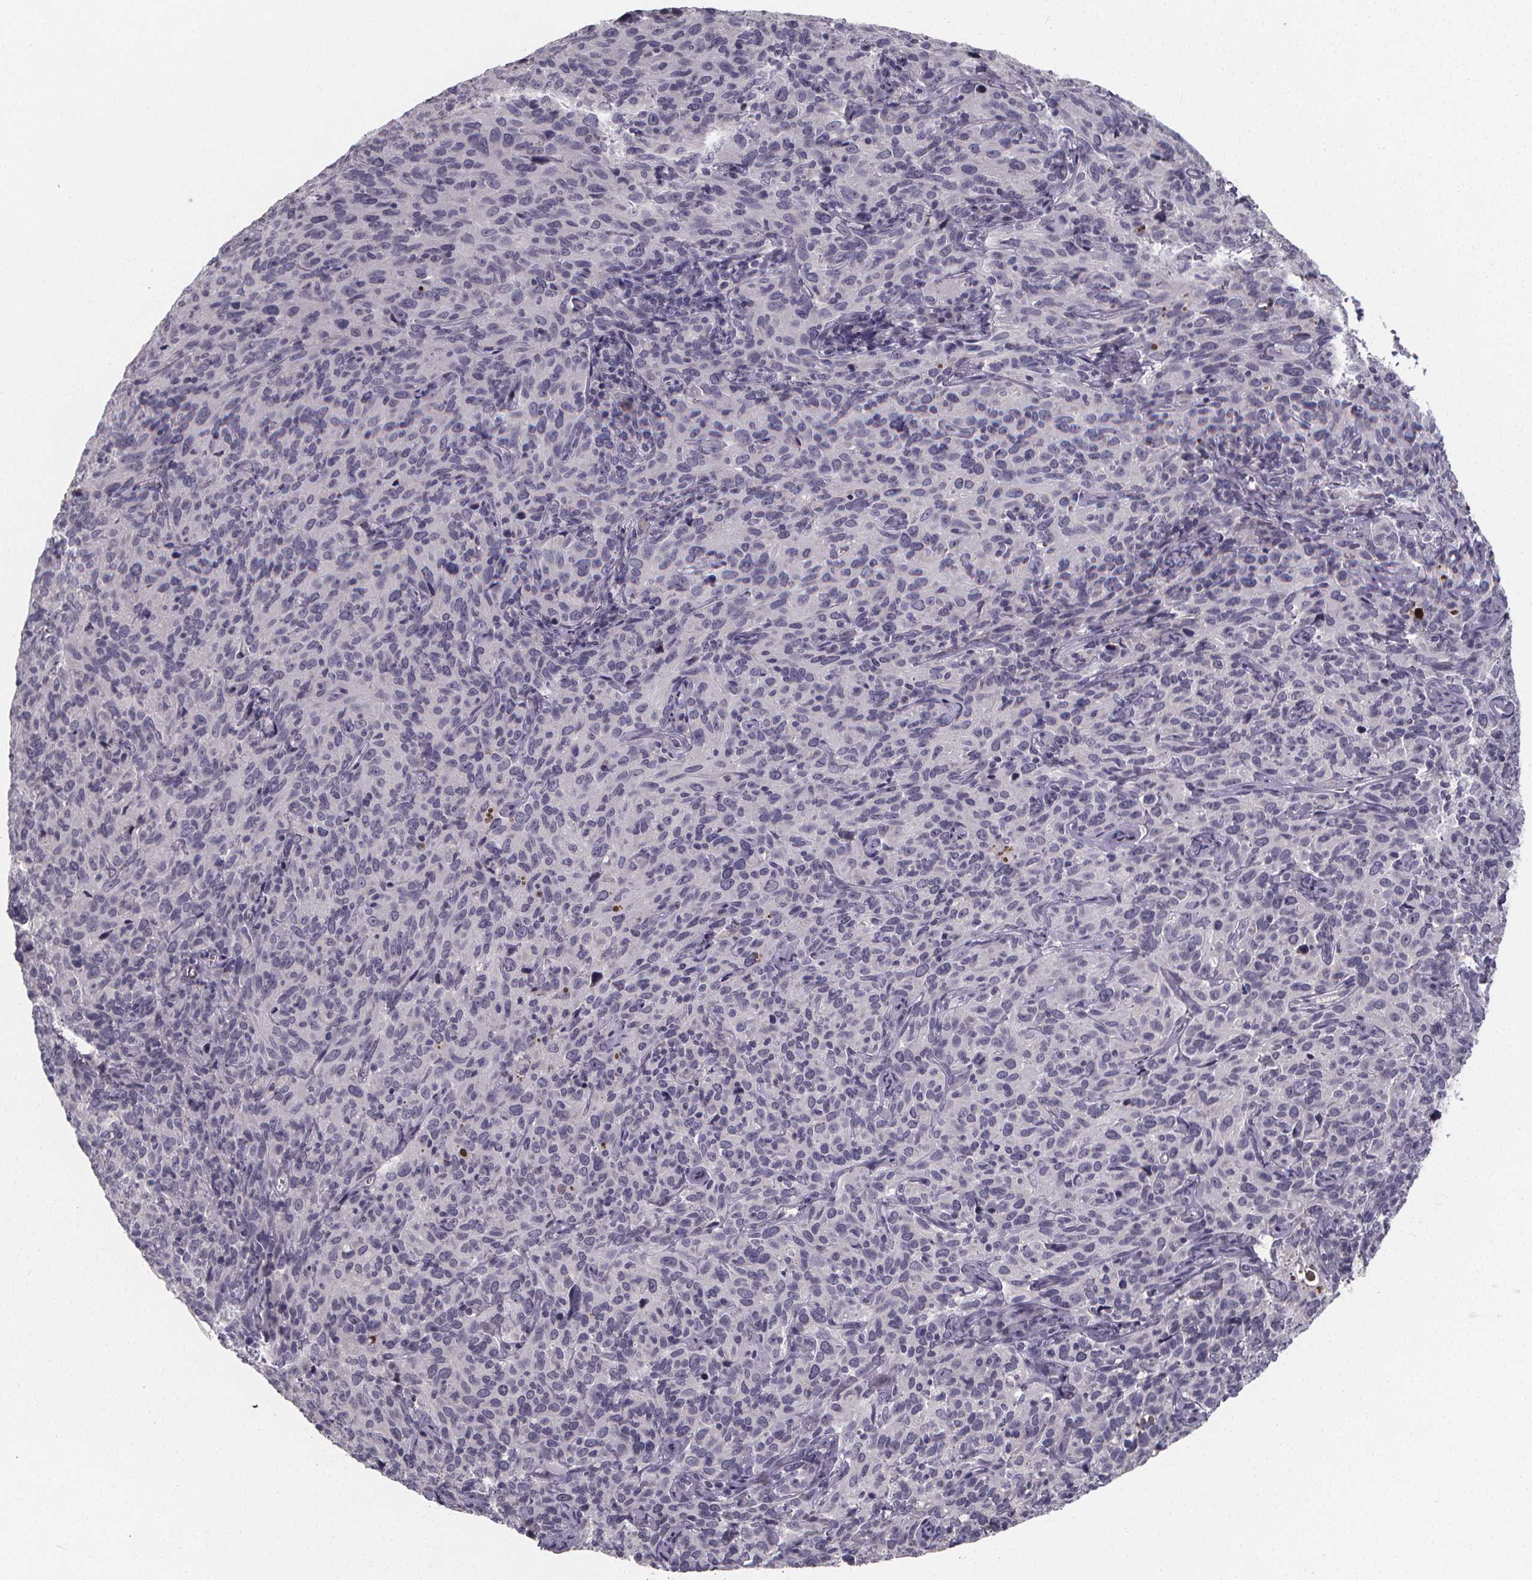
{"staining": {"intensity": "negative", "quantity": "none", "location": "none"}, "tissue": "cervical cancer", "cell_type": "Tumor cells", "image_type": "cancer", "snomed": [{"axis": "morphology", "description": "Squamous cell carcinoma, NOS"}, {"axis": "topography", "description": "Cervix"}], "caption": "There is no significant positivity in tumor cells of cervical cancer (squamous cell carcinoma).", "gene": "AGT", "patient": {"sex": "female", "age": 51}}